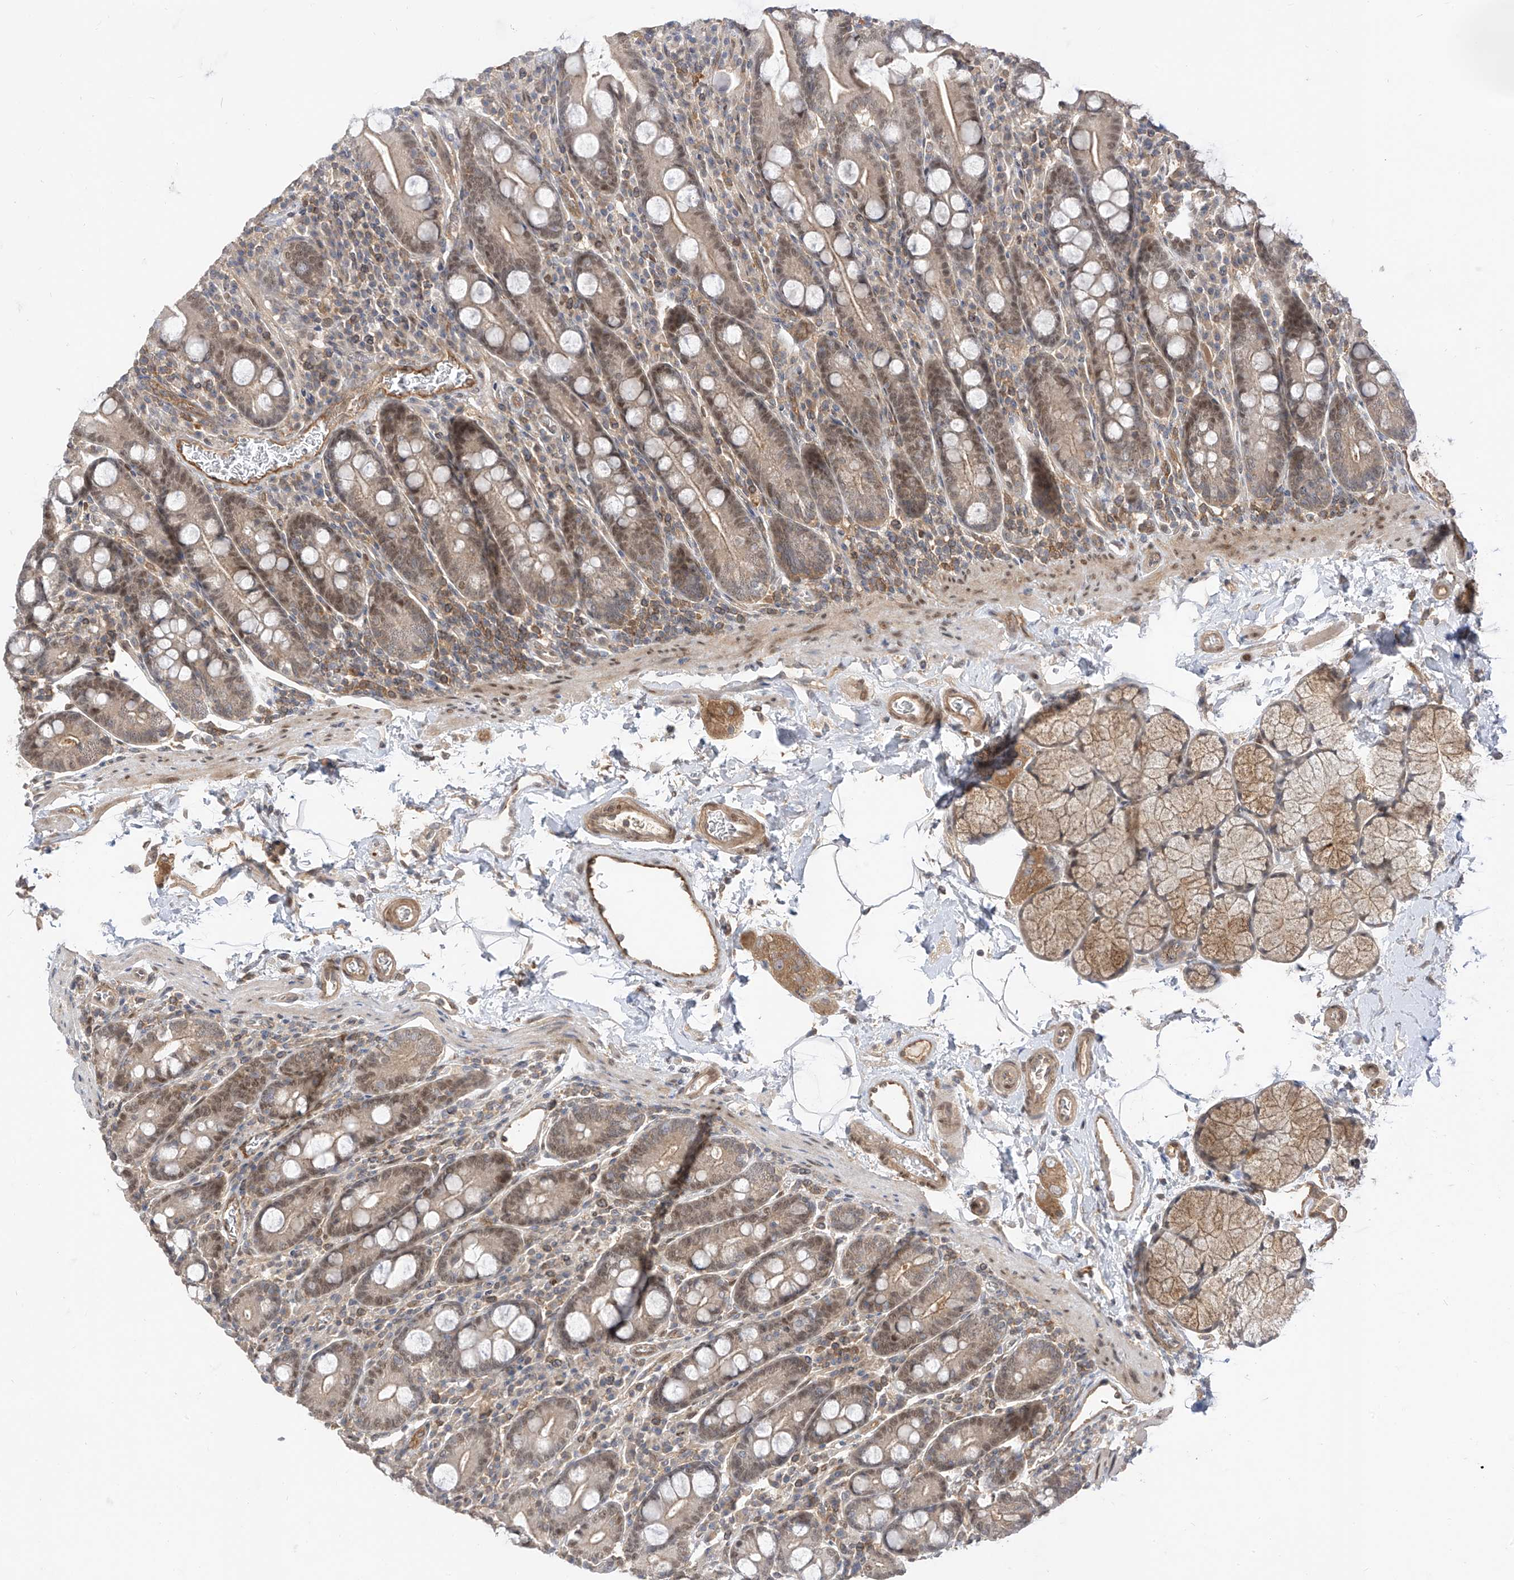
{"staining": {"intensity": "moderate", "quantity": "<25%", "location": "nuclear"}, "tissue": "duodenum", "cell_type": "Glandular cells", "image_type": "normal", "snomed": [{"axis": "morphology", "description": "Normal tissue, NOS"}, {"axis": "topography", "description": "Duodenum"}], "caption": "High-power microscopy captured an immunohistochemistry image of benign duodenum, revealing moderate nuclear expression in approximately <25% of glandular cells.", "gene": "MRTFA", "patient": {"sex": "male", "age": 35}}